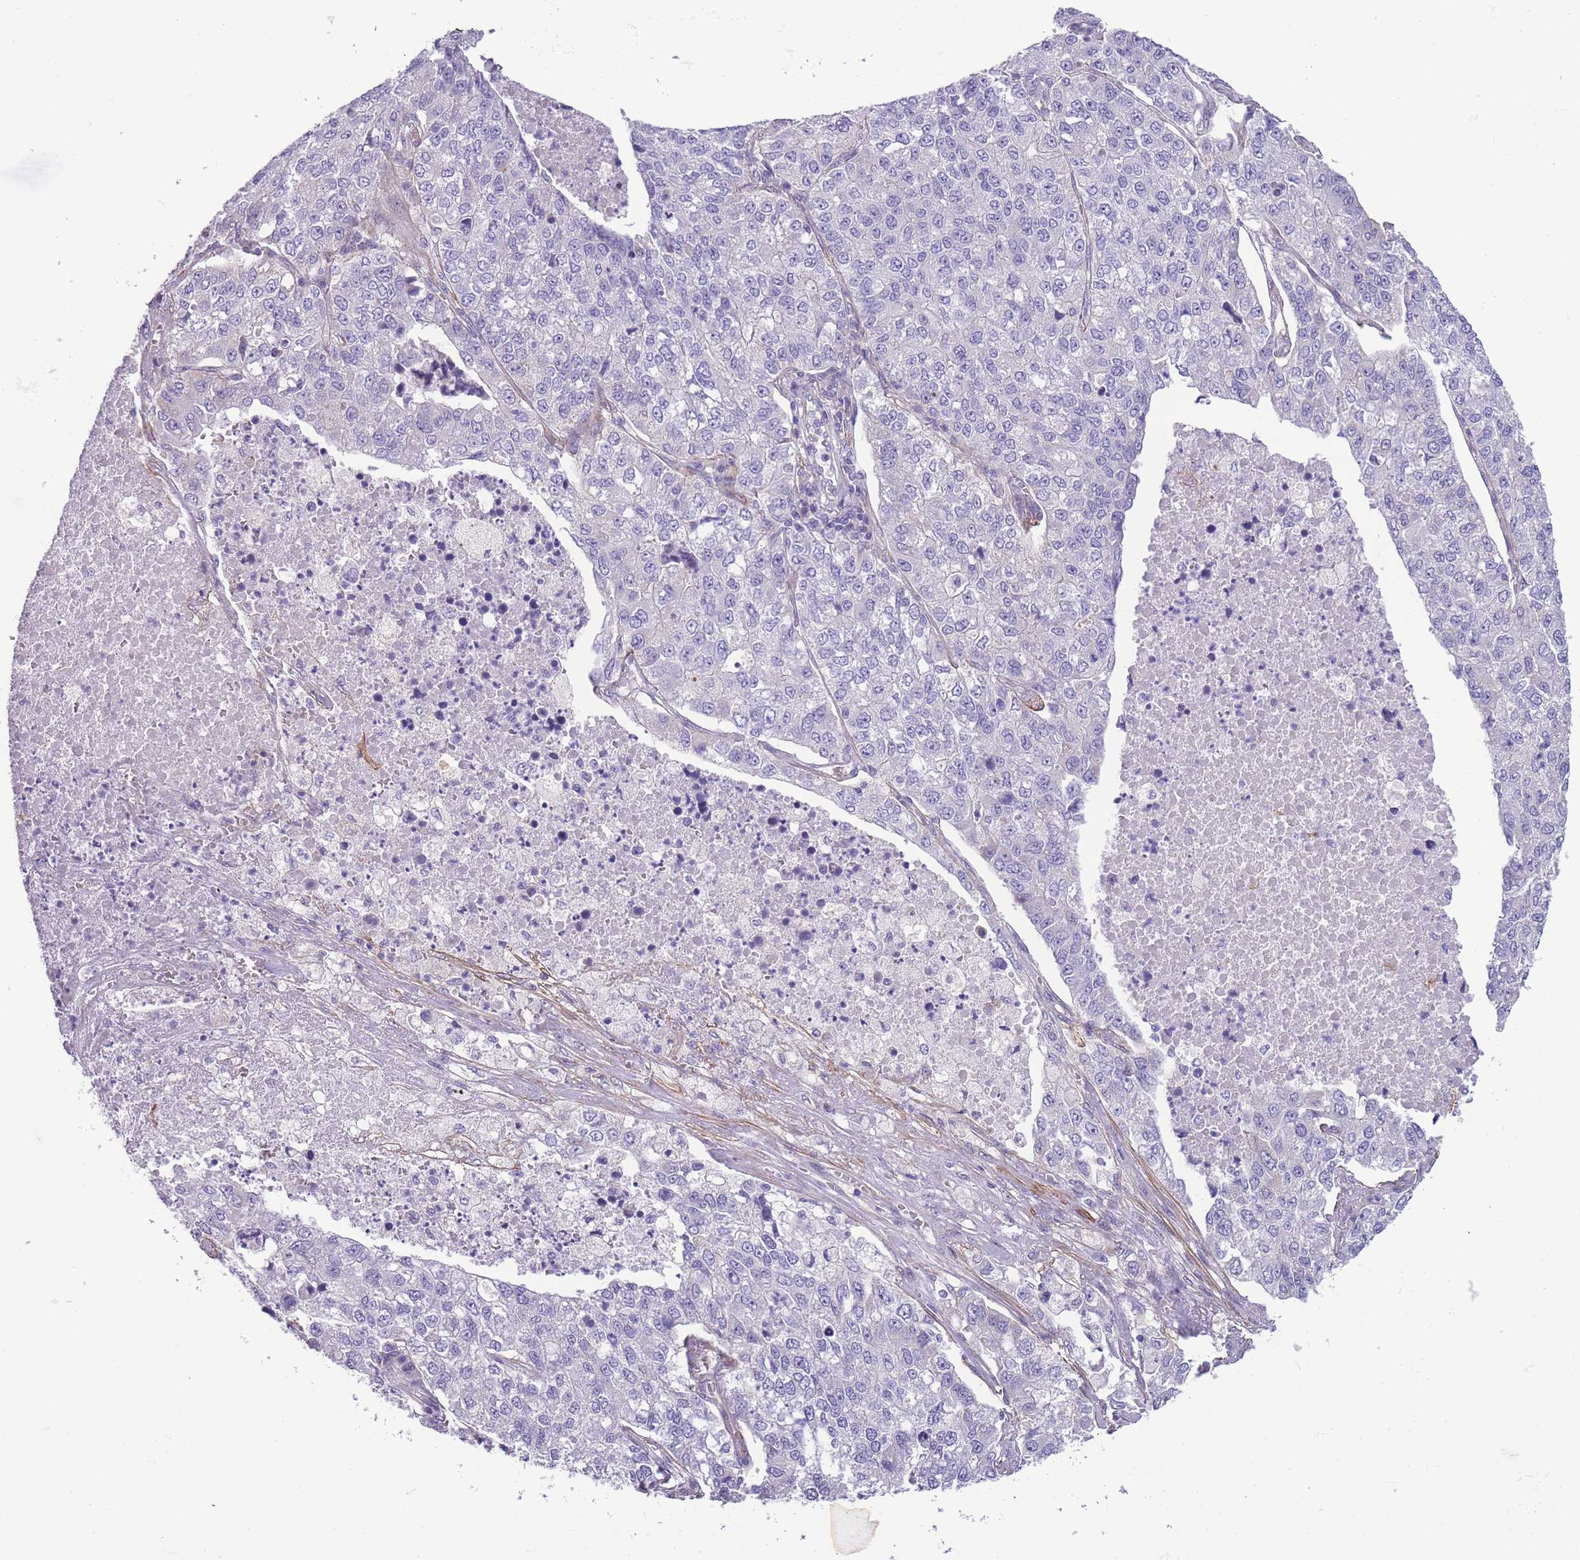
{"staining": {"intensity": "negative", "quantity": "none", "location": "none"}, "tissue": "lung cancer", "cell_type": "Tumor cells", "image_type": "cancer", "snomed": [{"axis": "morphology", "description": "Adenocarcinoma, NOS"}, {"axis": "topography", "description": "Lung"}], "caption": "High power microscopy micrograph of an immunohistochemistry photomicrograph of lung cancer (adenocarcinoma), revealing no significant positivity in tumor cells.", "gene": "FAM124A", "patient": {"sex": "male", "age": 49}}